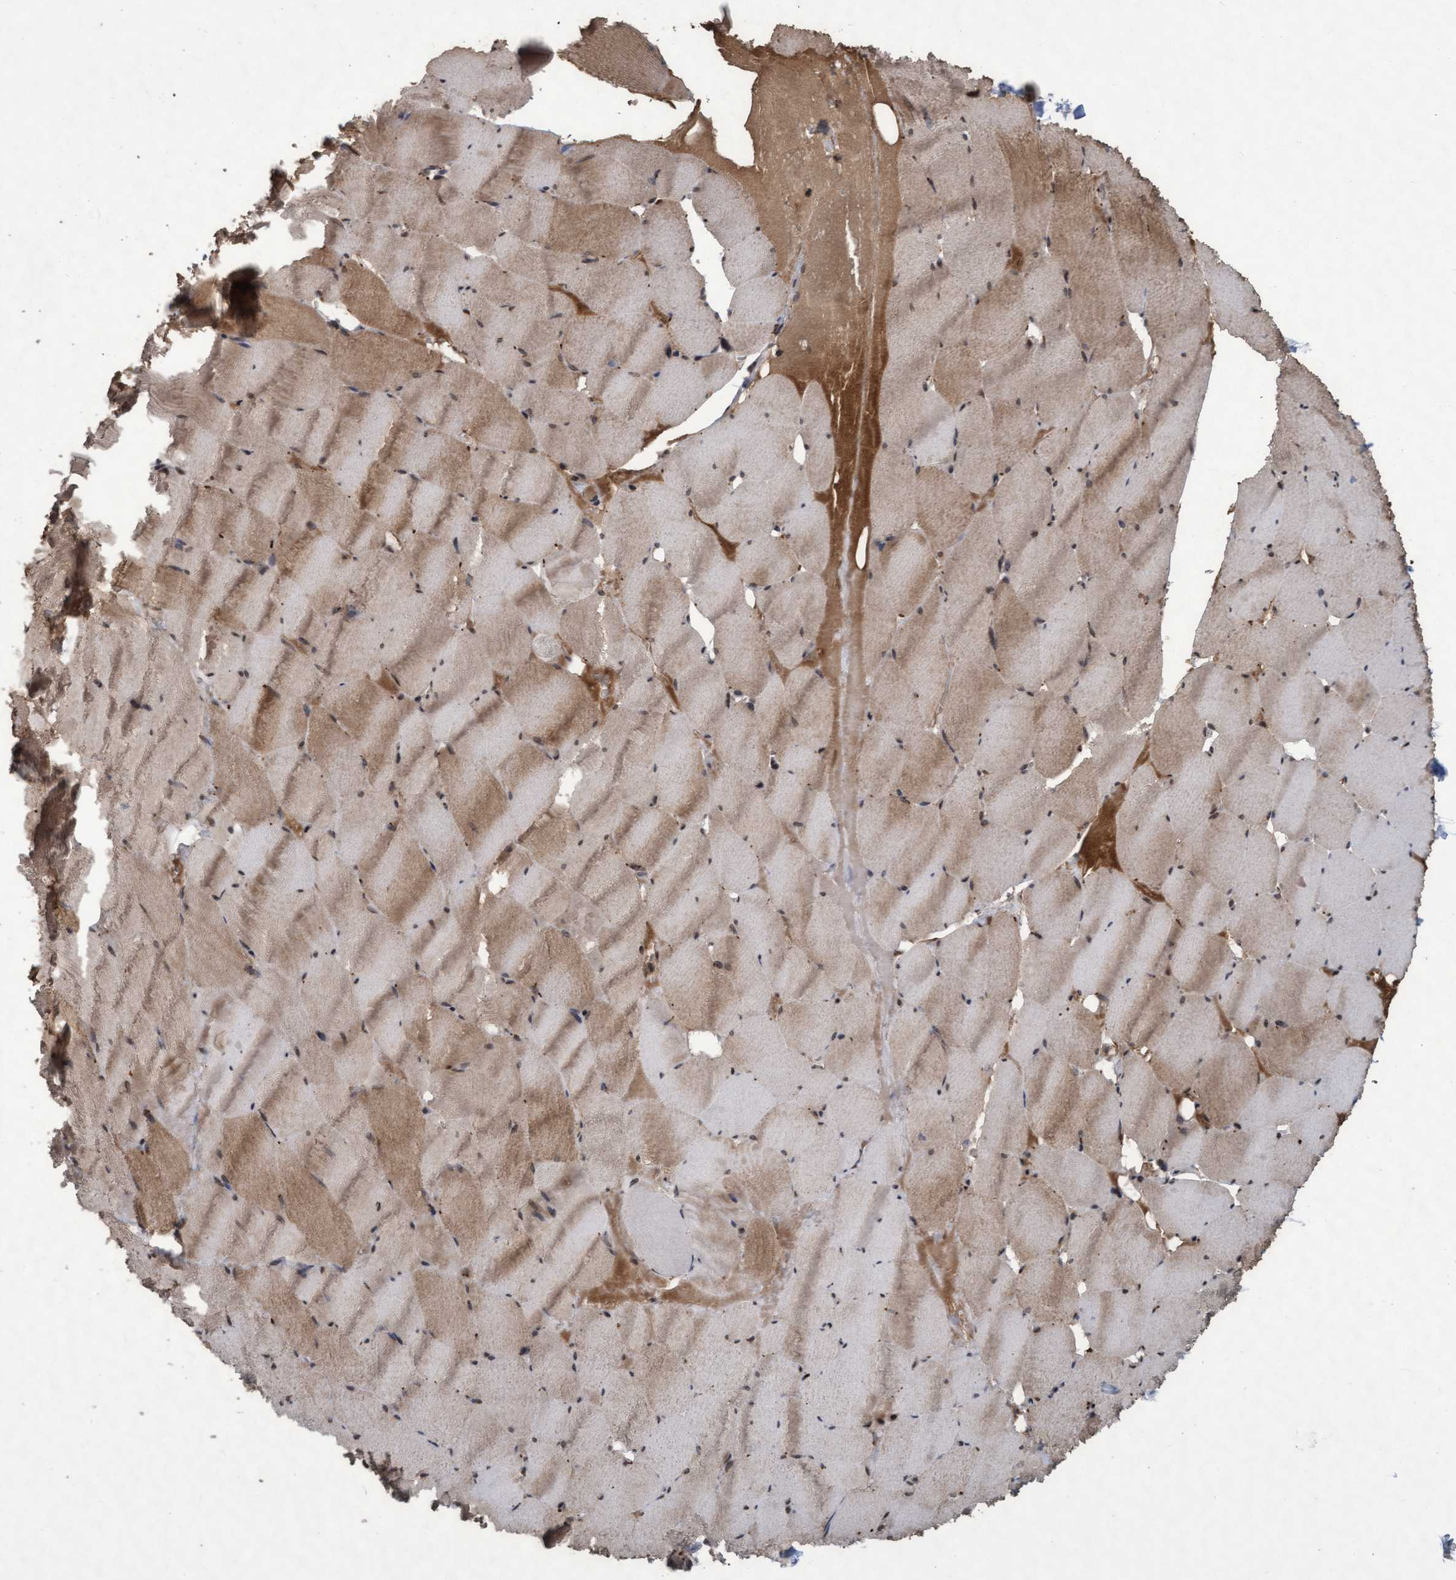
{"staining": {"intensity": "moderate", "quantity": ">75%", "location": "cytoplasmic/membranous"}, "tissue": "skeletal muscle", "cell_type": "Myocytes", "image_type": "normal", "snomed": [{"axis": "morphology", "description": "Normal tissue, NOS"}, {"axis": "topography", "description": "Skeletal muscle"}], "caption": "A brown stain shows moderate cytoplasmic/membranous expression of a protein in myocytes of benign human skeletal muscle. The protein of interest is stained brown, and the nuclei are stained in blue (DAB (3,3'-diaminobenzidine) IHC with brightfield microscopy, high magnification).", "gene": "KCNC2", "patient": {"sex": "male", "age": 62}}